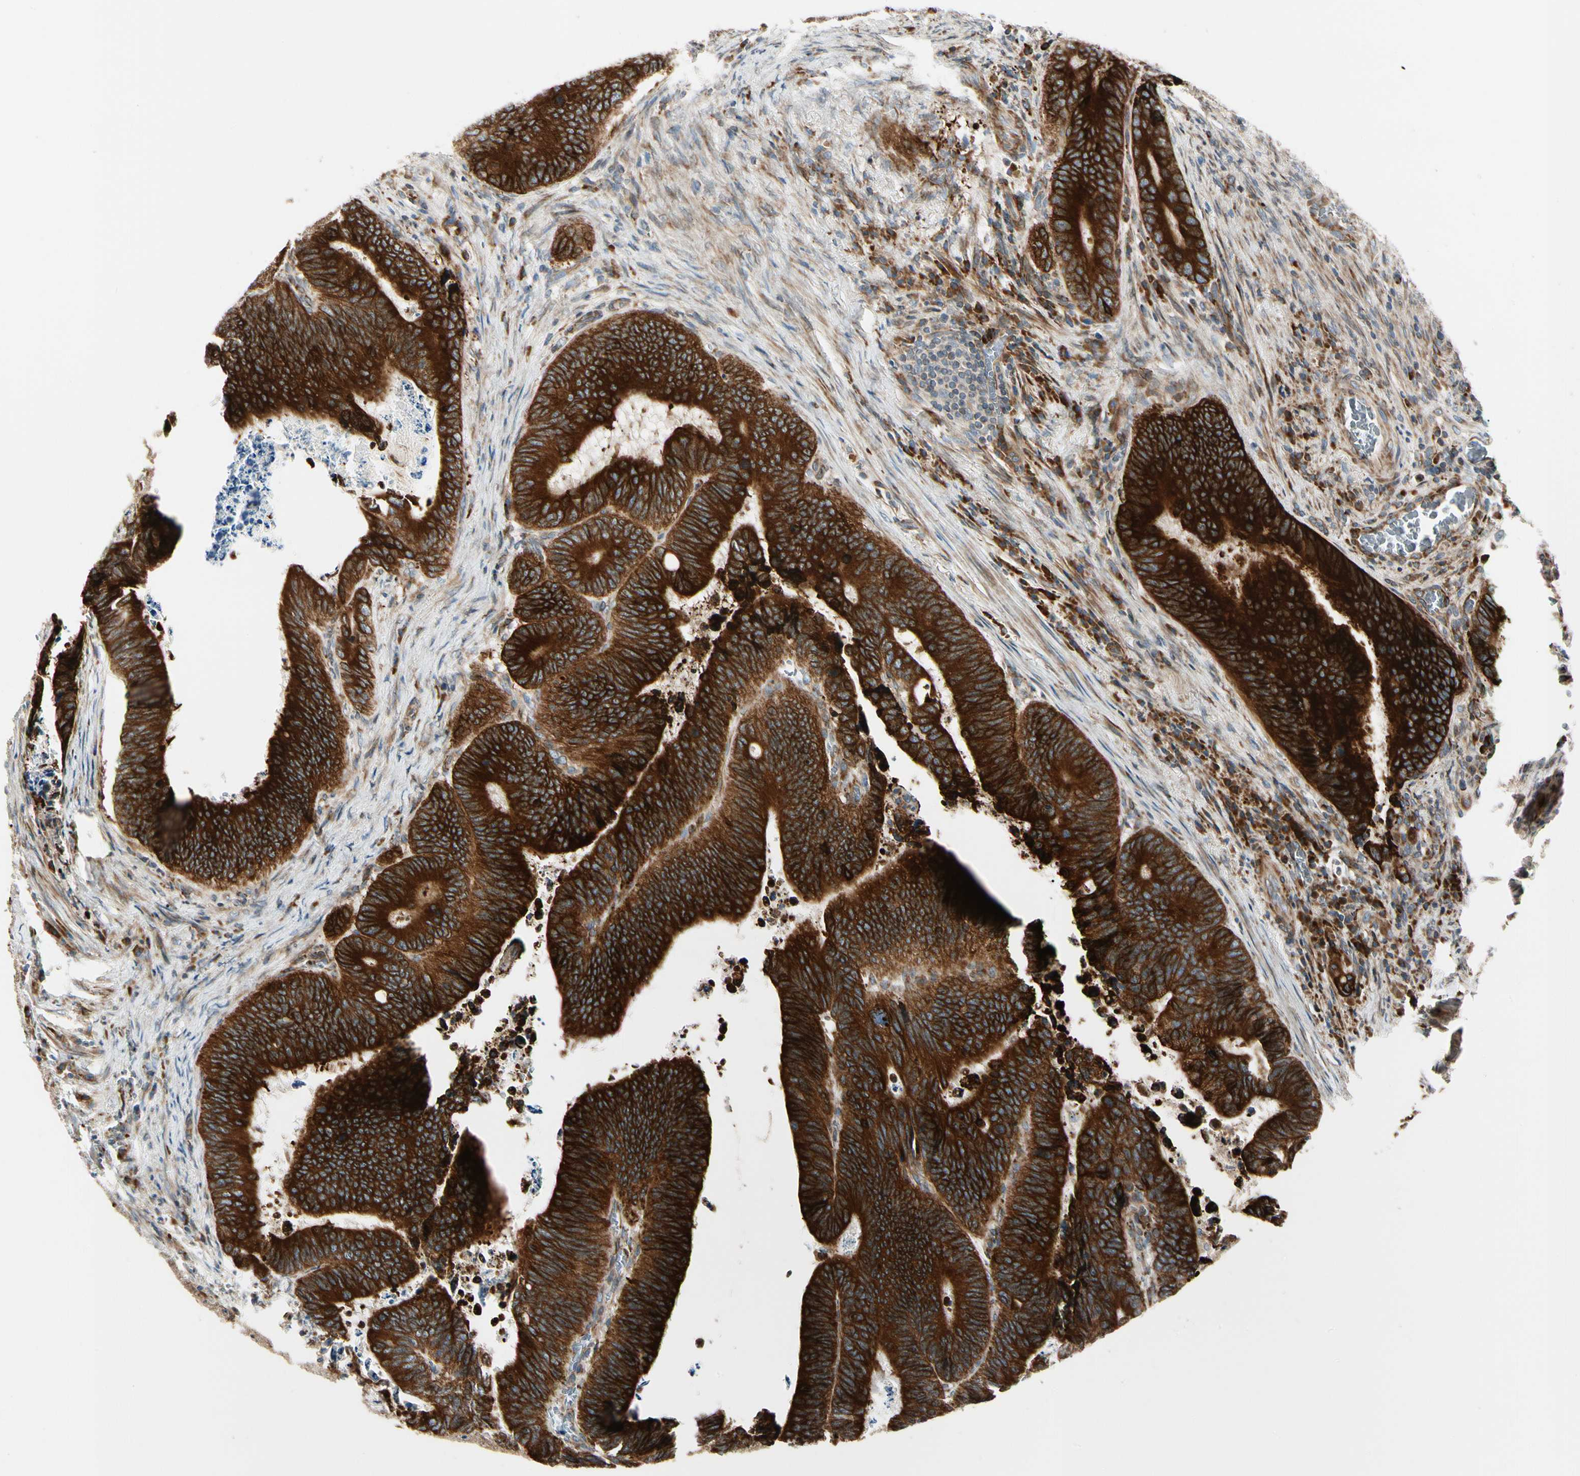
{"staining": {"intensity": "strong", "quantity": ">75%", "location": "cytoplasmic/membranous"}, "tissue": "colorectal cancer", "cell_type": "Tumor cells", "image_type": "cancer", "snomed": [{"axis": "morphology", "description": "Adenocarcinoma, NOS"}, {"axis": "topography", "description": "Colon"}], "caption": "Protein expression analysis of adenocarcinoma (colorectal) exhibits strong cytoplasmic/membranous expression in approximately >75% of tumor cells.", "gene": "MRPL9", "patient": {"sex": "male", "age": 72}}